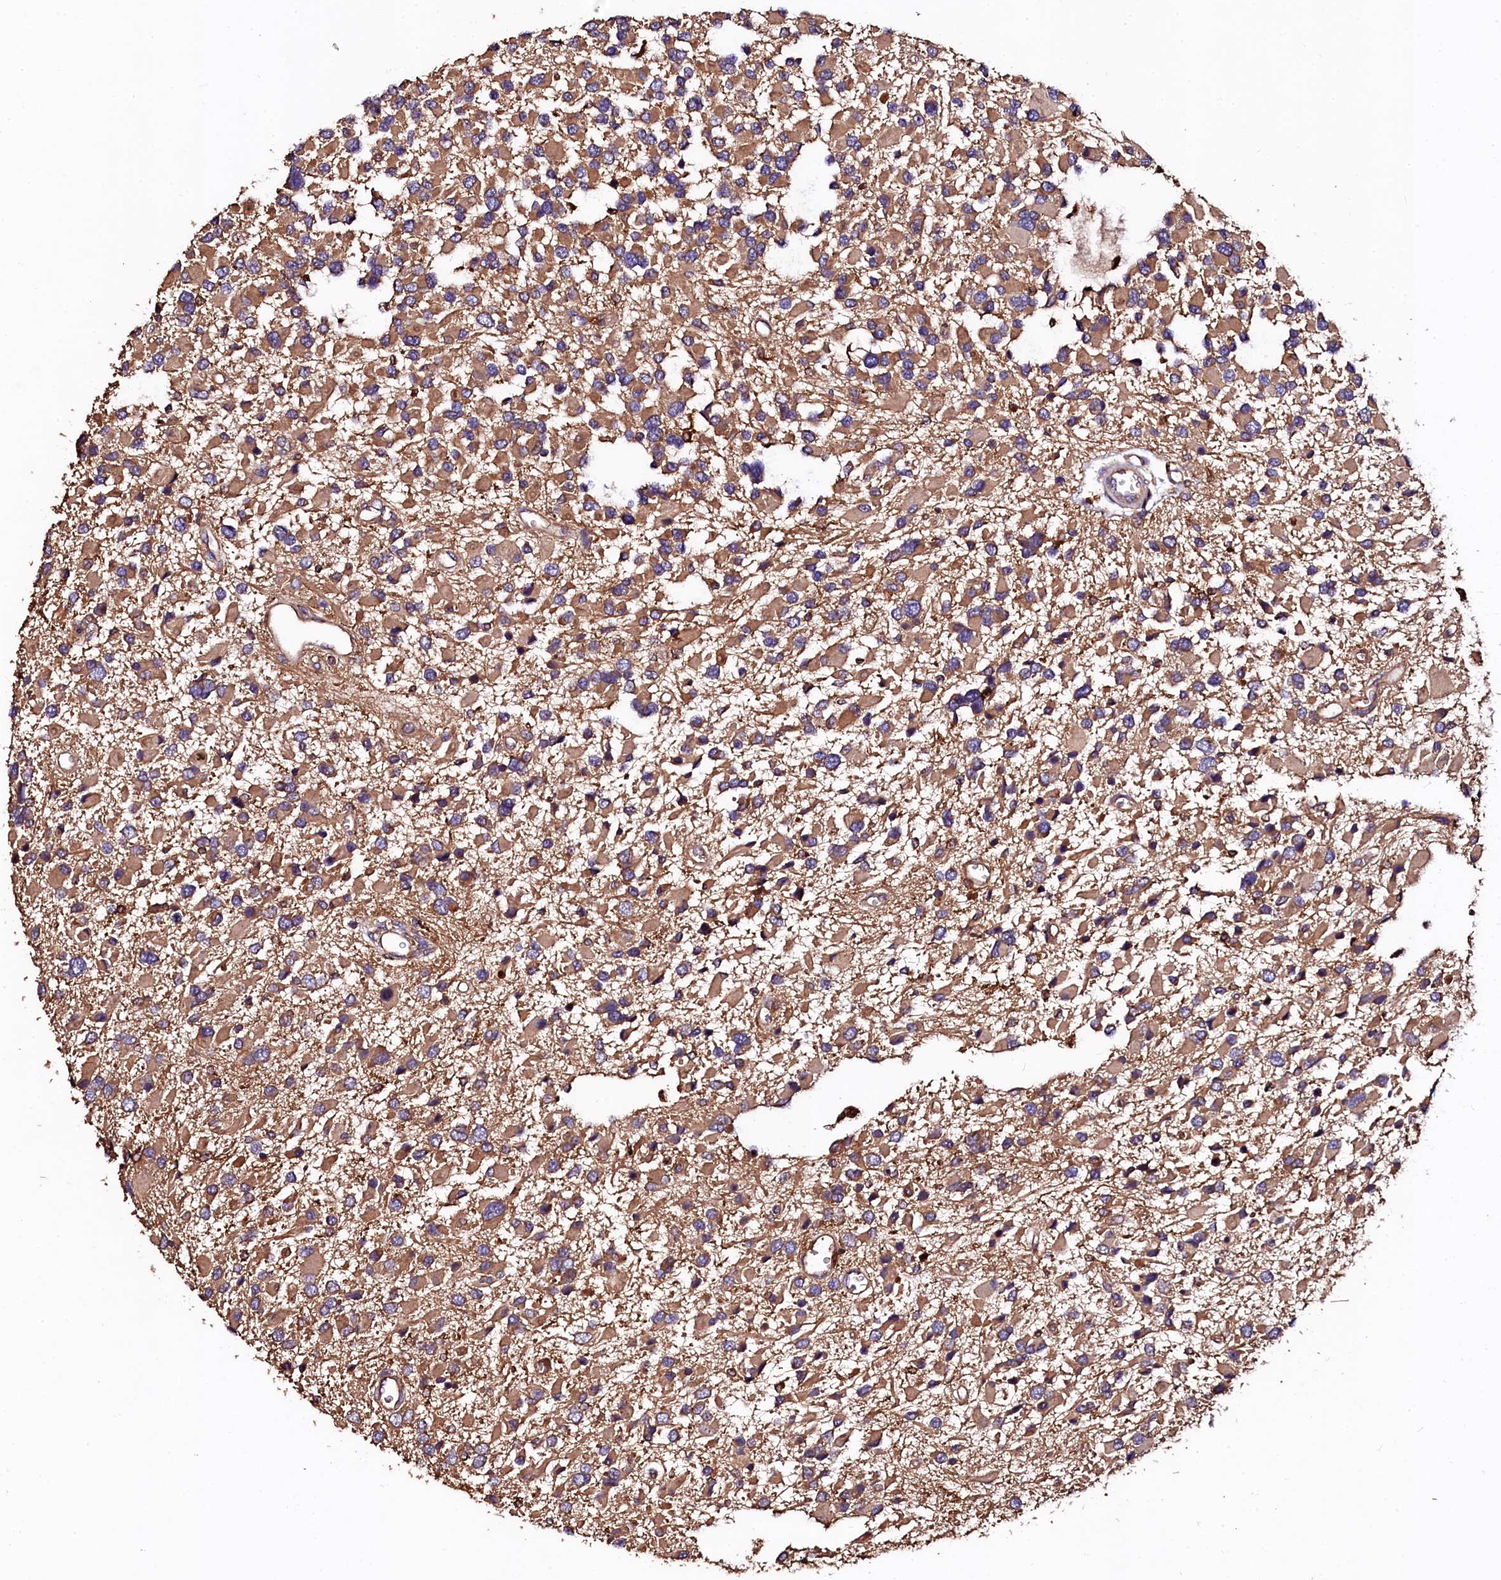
{"staining": {"intensity": "moderate", "quantity": ">75%", "location": "cytoplasmic/membranous"}, "tissue": "glioma", "cell_type": "Tumor cells", "image_type": "cancer", "snomed": [{"axis": "morphology", "description": "Glioma, malignant, High grade"}, {"axis": "topography", "description": "Brain"}], "caption": "Protein staining reveals moderate cytoplasmic/membranous staining in approximately >75% of tumor cells in high-grade glioma (malignant).", "gene": "APPL2", "patient": {"sex": "male", "age": 53}}